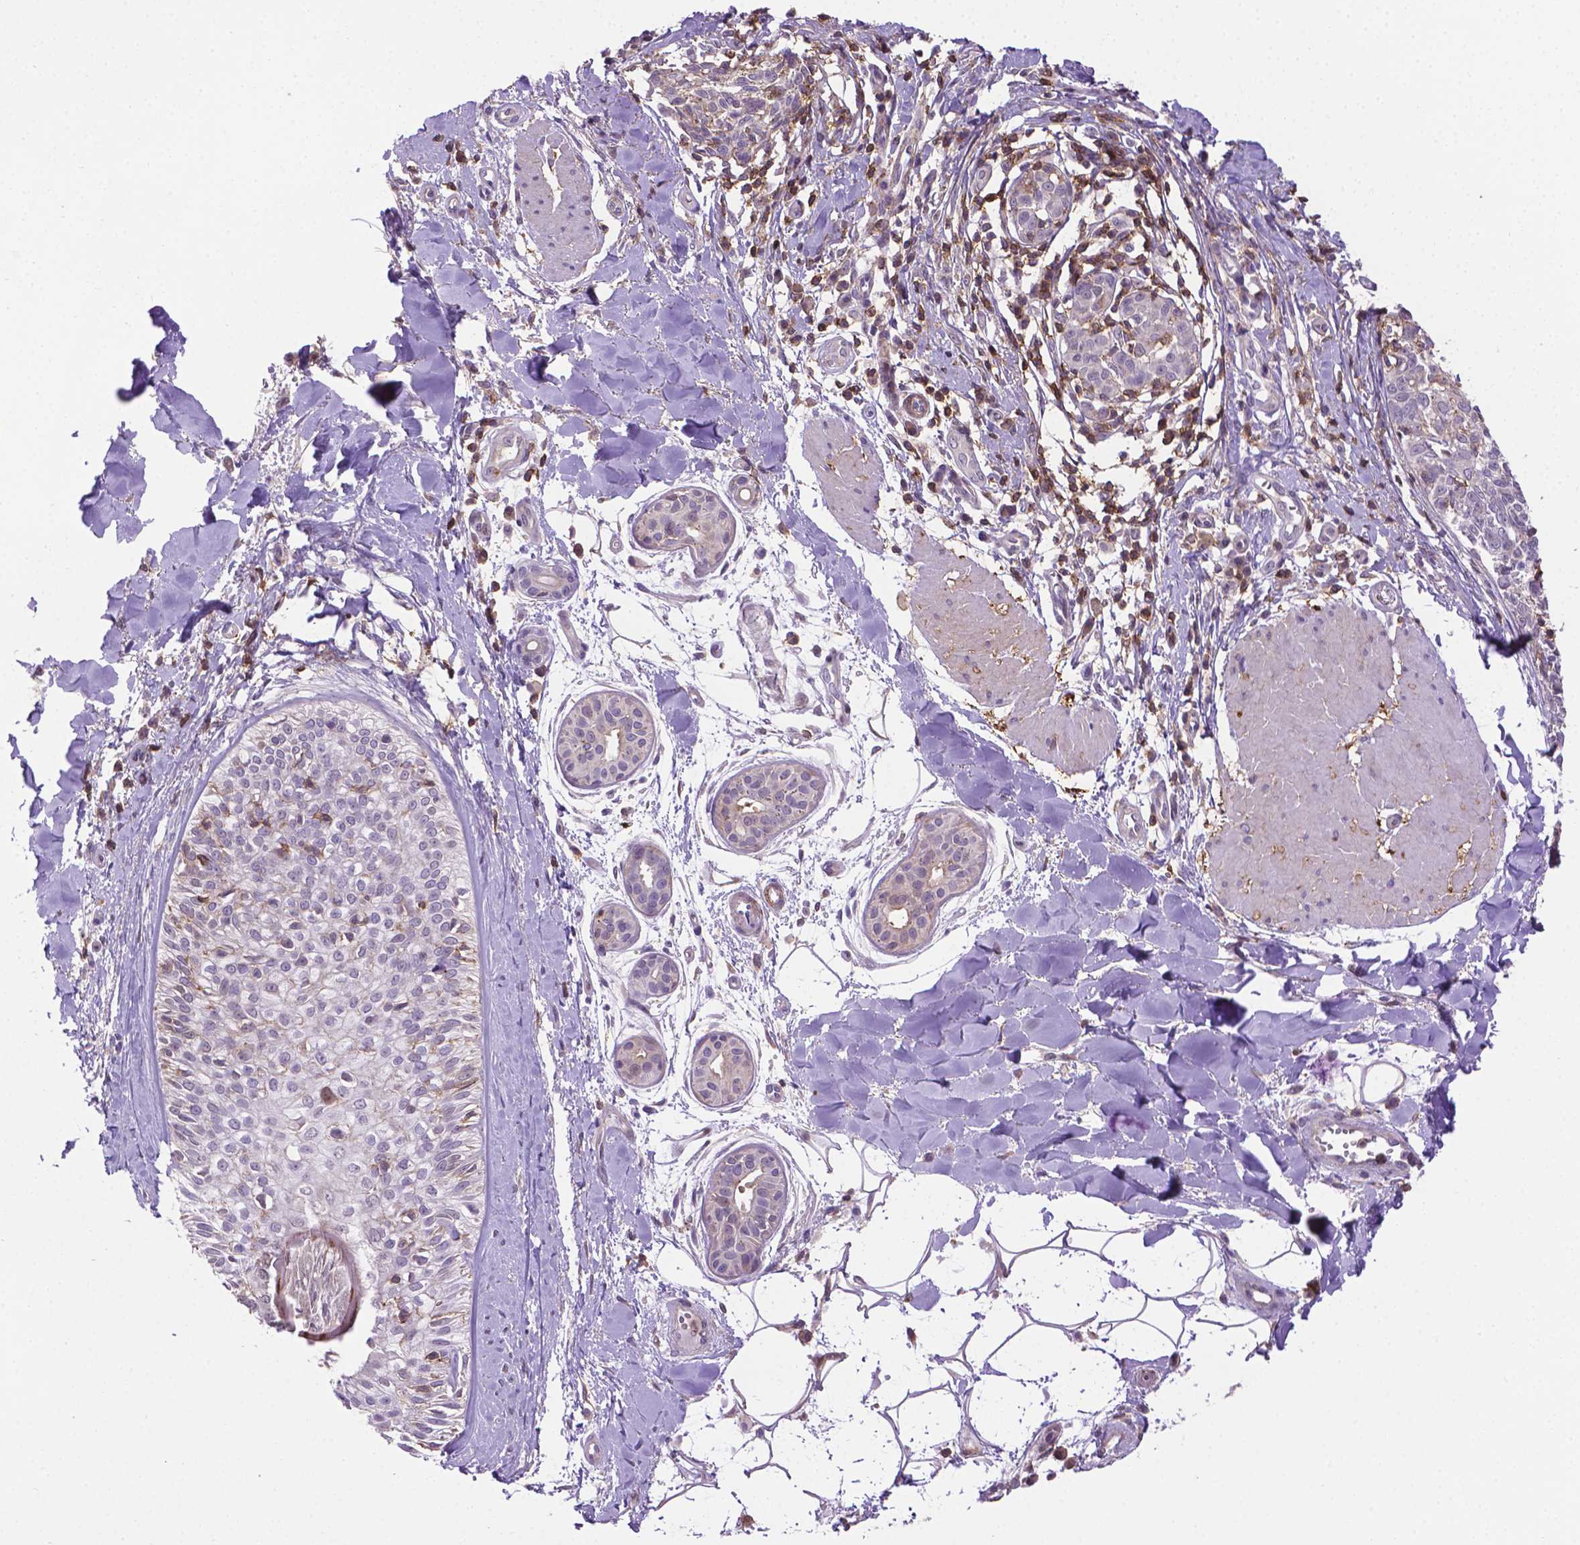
{"staining": {"intensity": "negative", "quantity": "none", "location": "none"}, "tissue": "melanoma", "cell_type": "Tumor cells", "image_type": "cancer", "snomed": [{"axis": "morphology", "description": "Malignant melanoma, NOS"}, {"axis": "topography", "description": "Skin"}], "caption": "A high-resolution histopathology image shows immunohistochemistry staining of melanoma, which reveals no significant staining in tumor cells.", "gene": "ACAD10", "patient": {"sex": "male", "age": 48}}